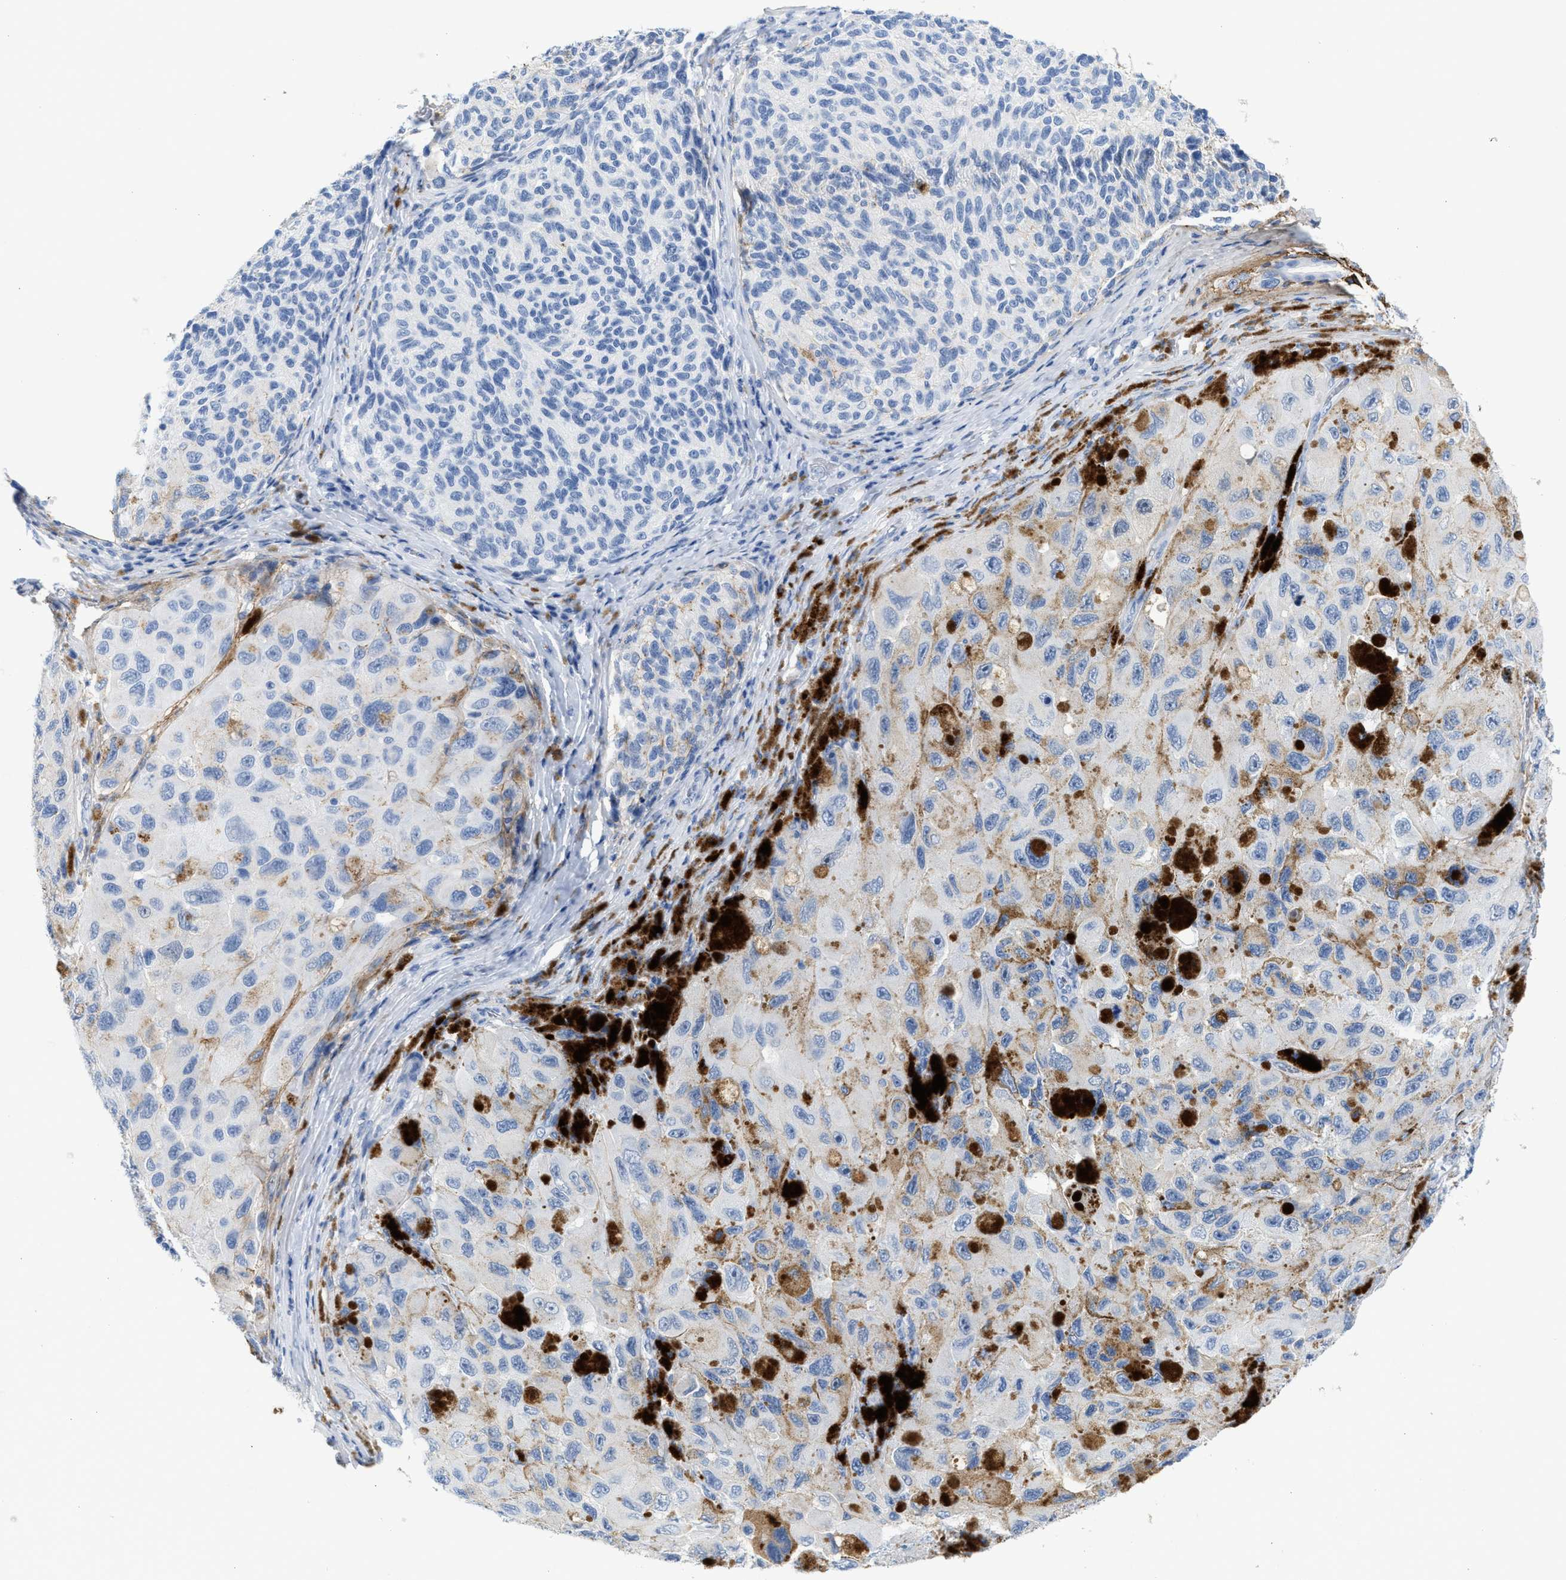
{"staining": {"intensity": "weak", "quantity": "<25%", "location": "cytoplasmic/membranous"}, "tissue": "melanoma", "cell_type": "Tumor cells", "image_type": "cancer", "snomed": [{"axis": "morphology", "description": "Malignant melanoma, NOS"}, {"axis": "topography", "description": "Skin"}], "caption": "DAB (3,3'-diaminobenzidine) immunohistochemical staining of malignant melanoma exhibits no significant staining in tumor cells.", "gene": "TNR", "patient": {"sex": "female", "age": 73}}